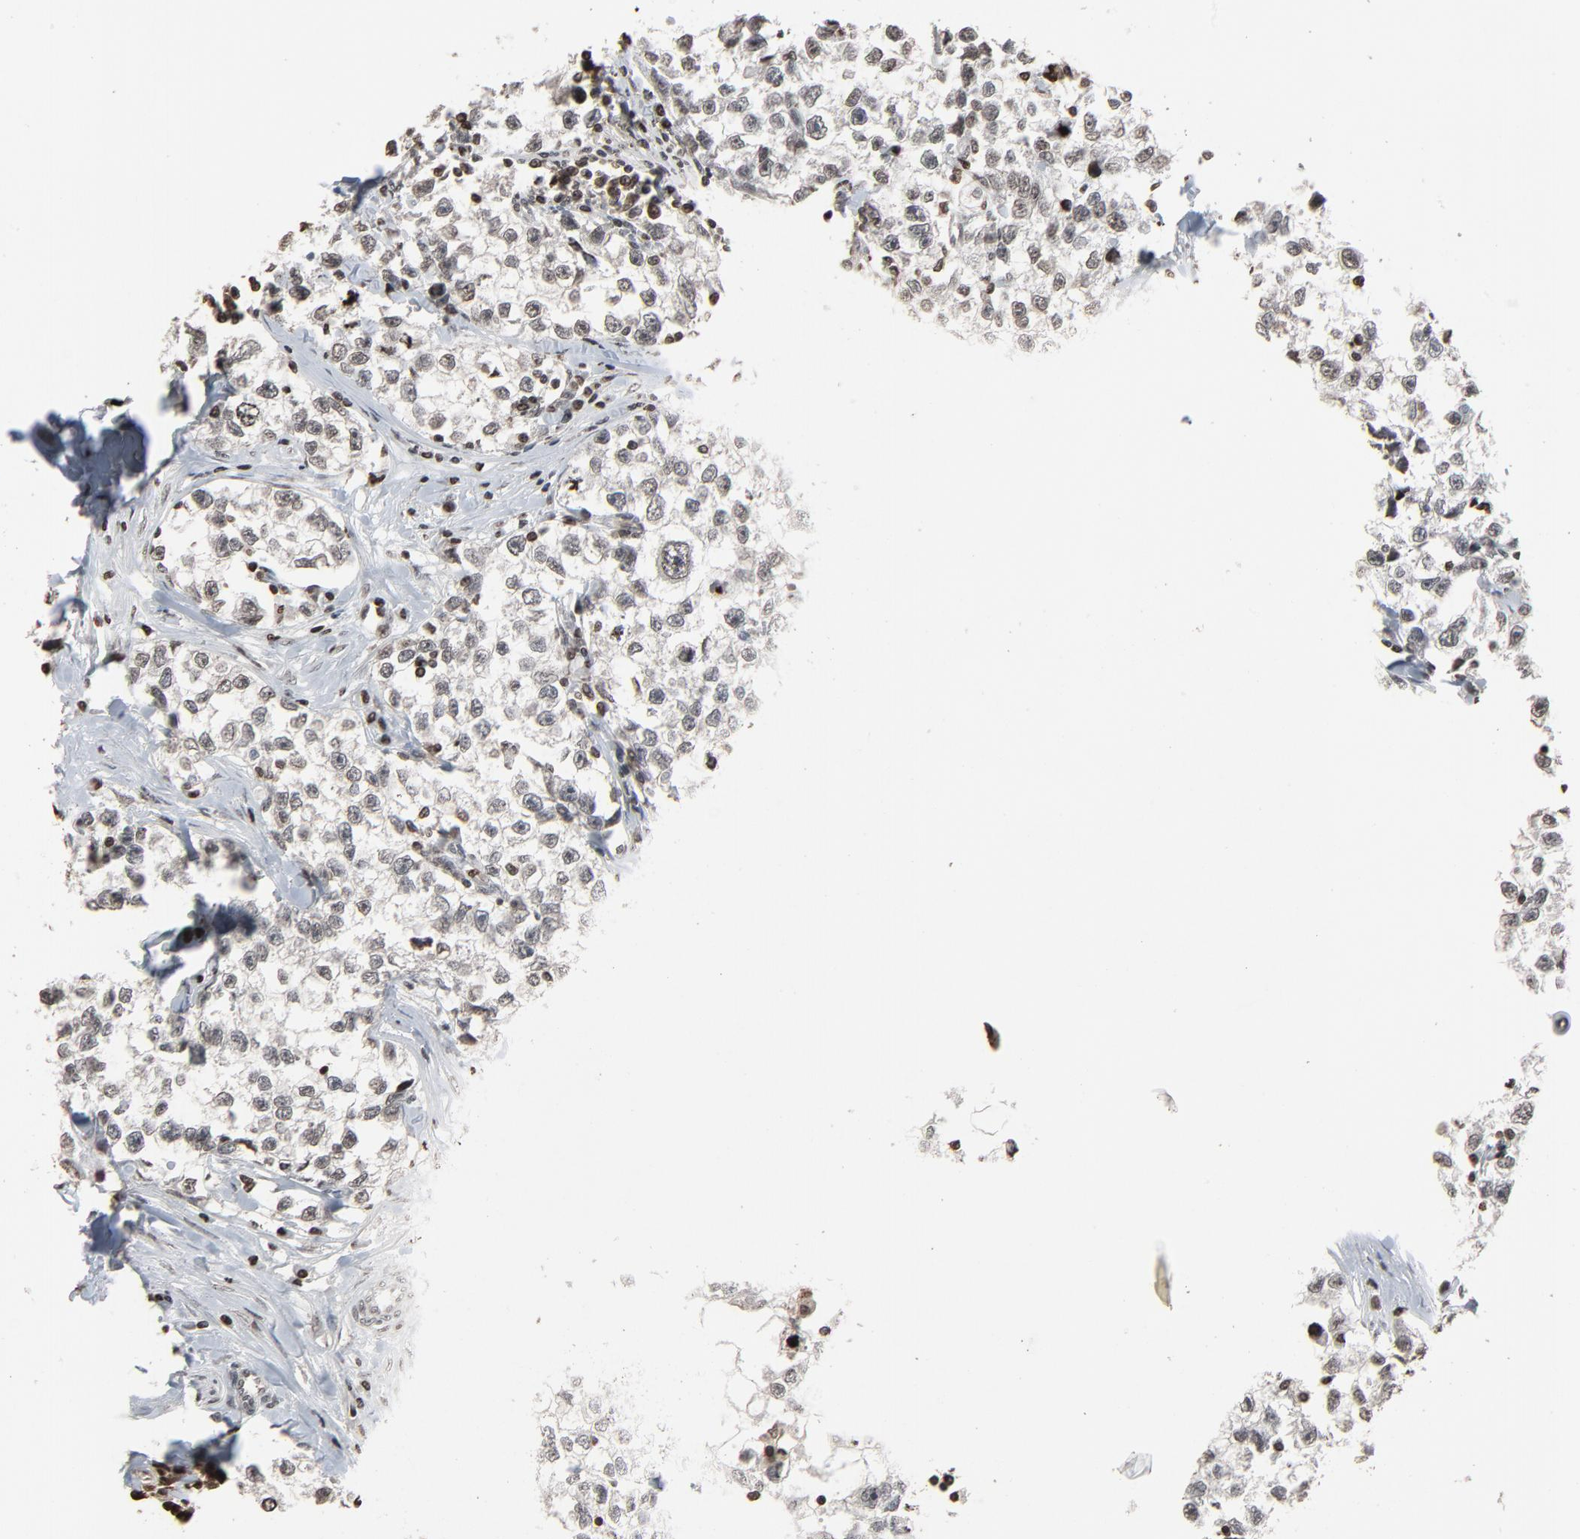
{"staining": {"intensity": "weak", "quantity": ">75%", "location": "nuclear"}, "tissue": "testis cancer", "cell_type": "Tumor cells", "image_type": "cancer", "snomed": [{"axis": "morphology", "description": "Seminoma, NOS"}, {"axis": "morphology", "description": "Carcinoma, Embryonal, NOS"}, {"axis": "topography", "description": "Testis"}], "caption": "IHC histopathology image of human testis cancer (seminoma) stained for a protein (brown), which reveals low levels of weak nuclear staining in approximately >75% of tumor cells.", "gene": "RPS6KA3", "patient": {"sex": "male", "age": 30}}